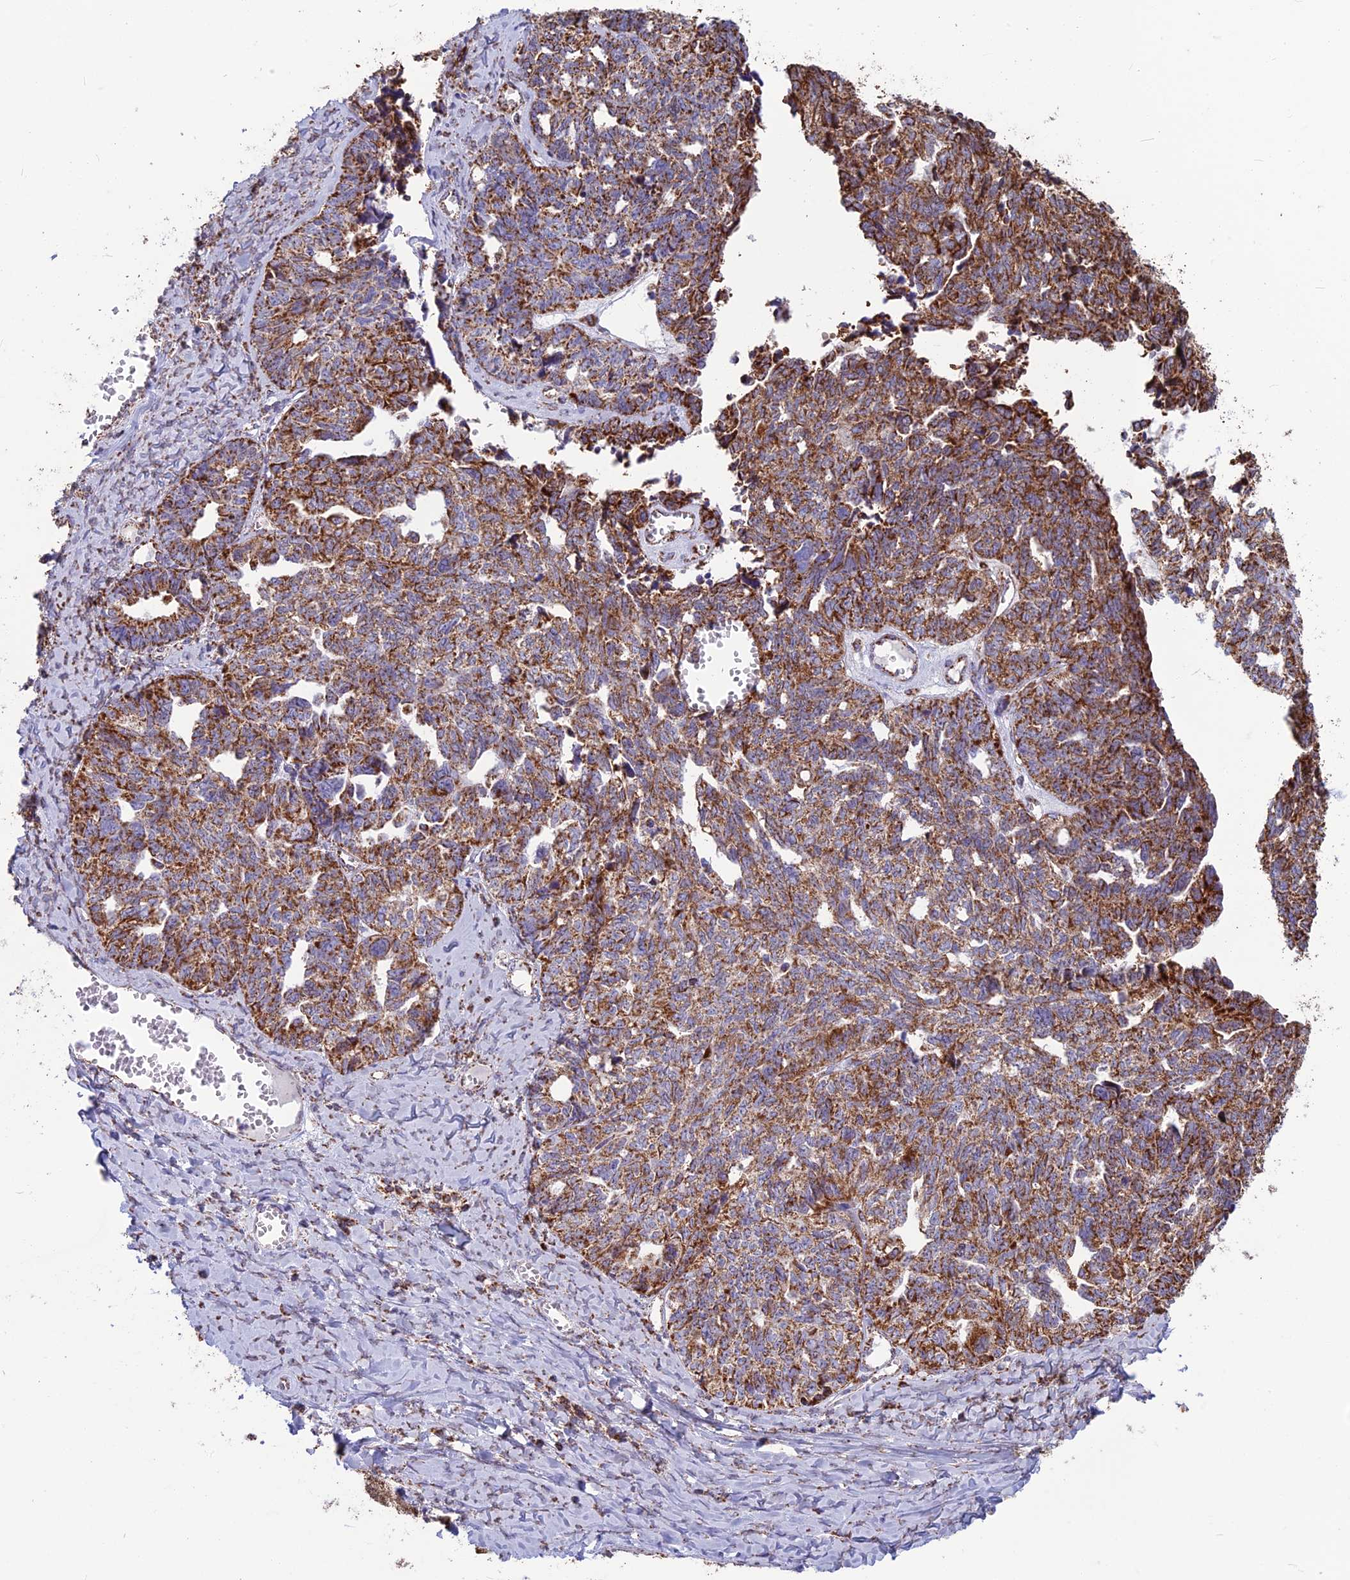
{"staining": {"intensity": "moderate", "quantity": ">75%", "location": "cytoplasmic/membranous"}, "tissue": "ovarian cancer", "cell_type": "Tumor cells", "image_type": "cancer", "snomed": [{"axis": "morphology", "description": "Cystadenocarcinoma, serous, NOS"}, {"axis": "topography", "description": "Ovary"}], "caption": "Tumor cells display medium levels of moderate cytoplasmic/membranous expression in approximately >75% of cells in human ovarian cancer (serous cystadenocarcinoma). (Stains: DAB (3,3'-diaminobenzidine) in brown, nuclei in blue, Microscopy: brightfield microscopy at high magnification).", "gene": "CS", "patient": {"sex": "female", "age": 79}}